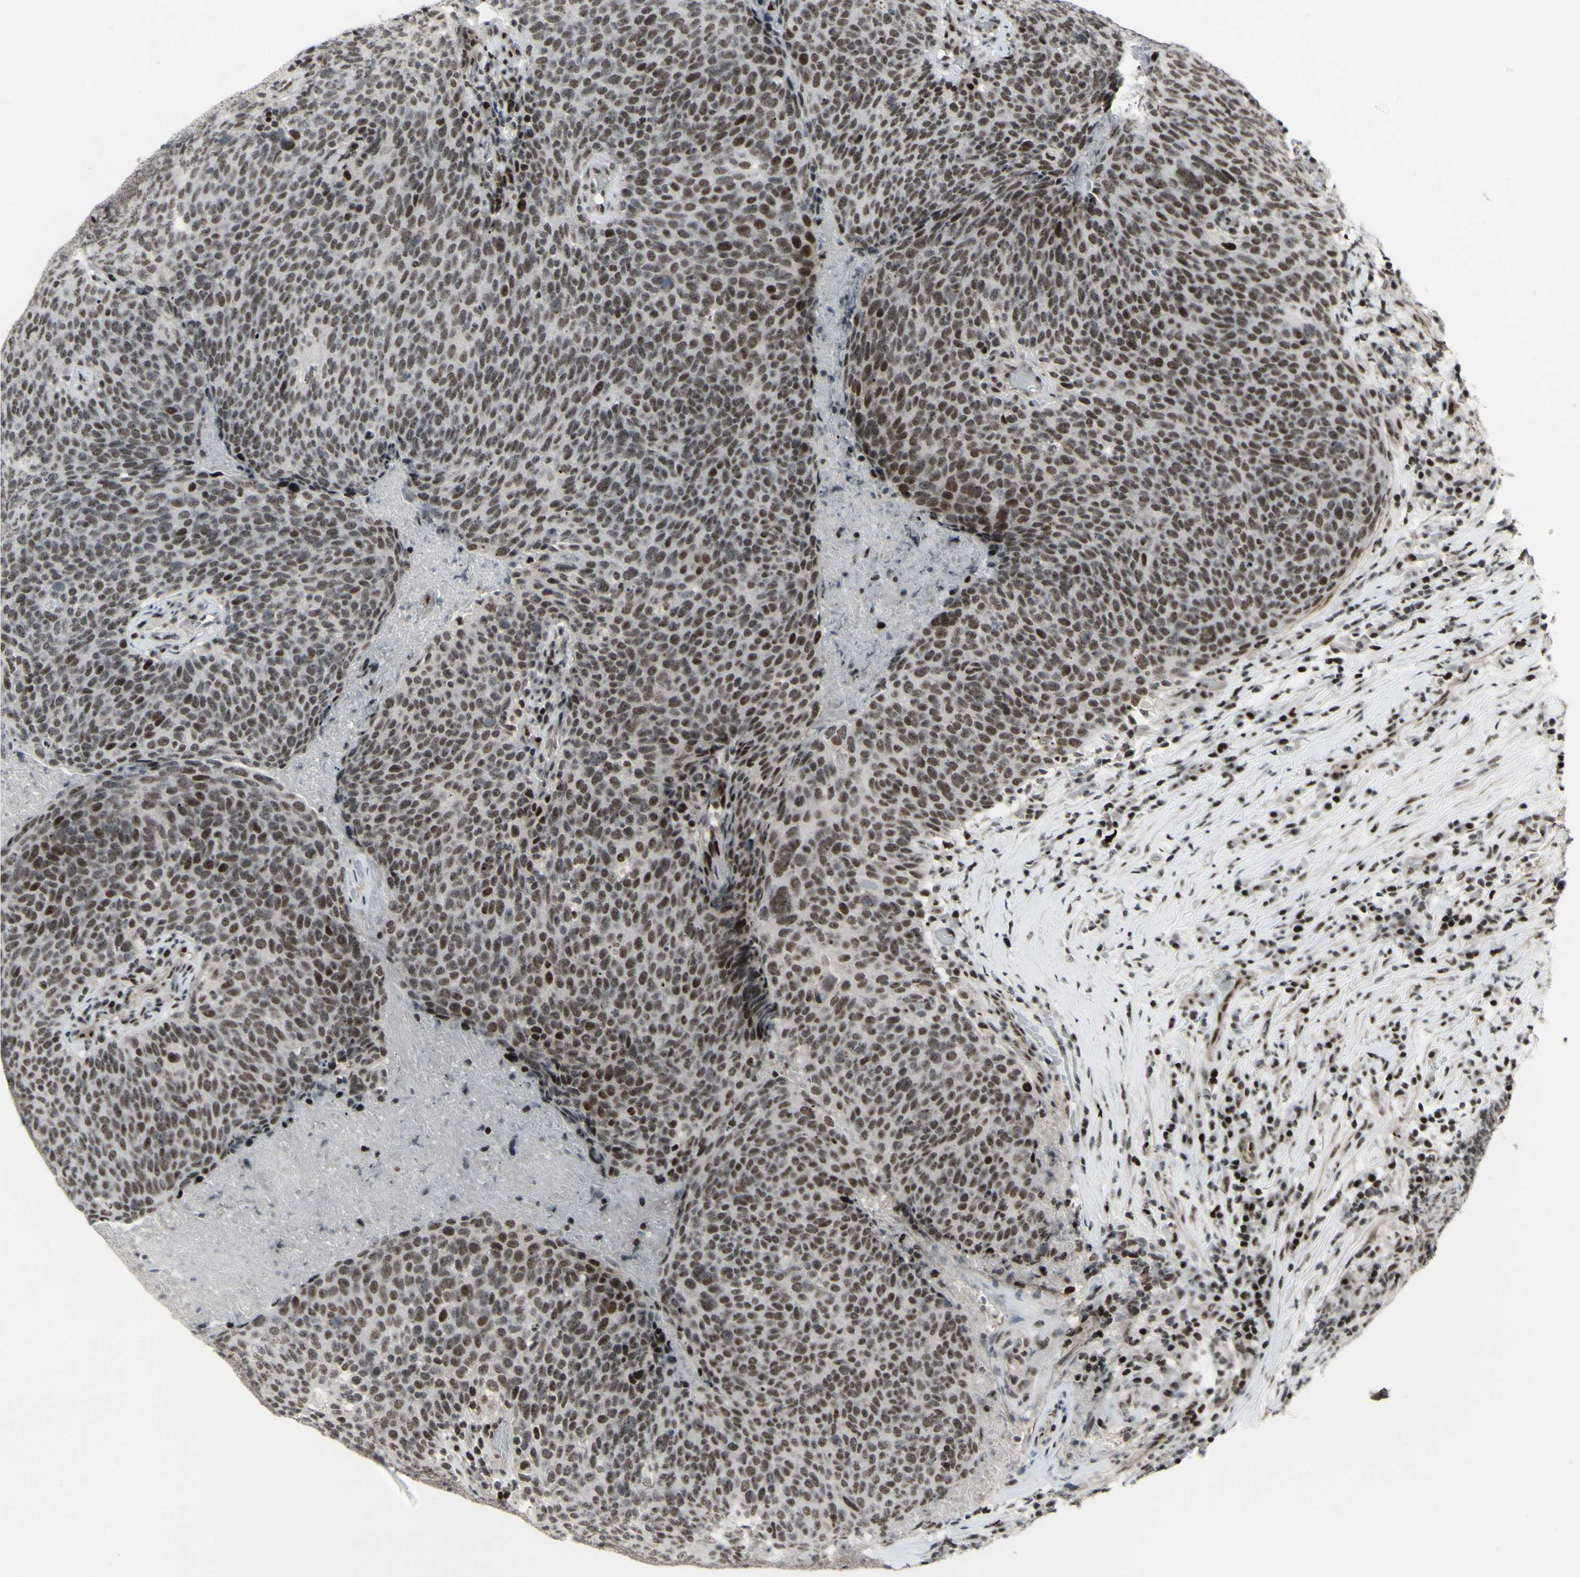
{"staining": {"intensity": "moderate", "quantity": "25%-75%", "location": "nuclear"}, "tissue": "head and neck cancer", "cell_type": "Tumor cells", "image_type": "cancer", "snomed": [{"axis": "morphology", "description": "Squamous cell carcinoma, NOS"}, {"axis": "morphology", "description": "Squamous cell carcinoma, metastatic, NOS"}, {"axis": "topography", "description": "Lymph node"}, {"axis": "topography", "description": "Head-Neck"}], "caption": "Immunohistochemistry (DAB (3,3'-diaminobenzidine)) staining of head and neck squamous cell carcinoma demonstrates moderate nuclear protein positivity in approximately 25%-75% of tumor cells.", "gene": "SUPT6H", "patient": {"sex": "male", "age": 62}}